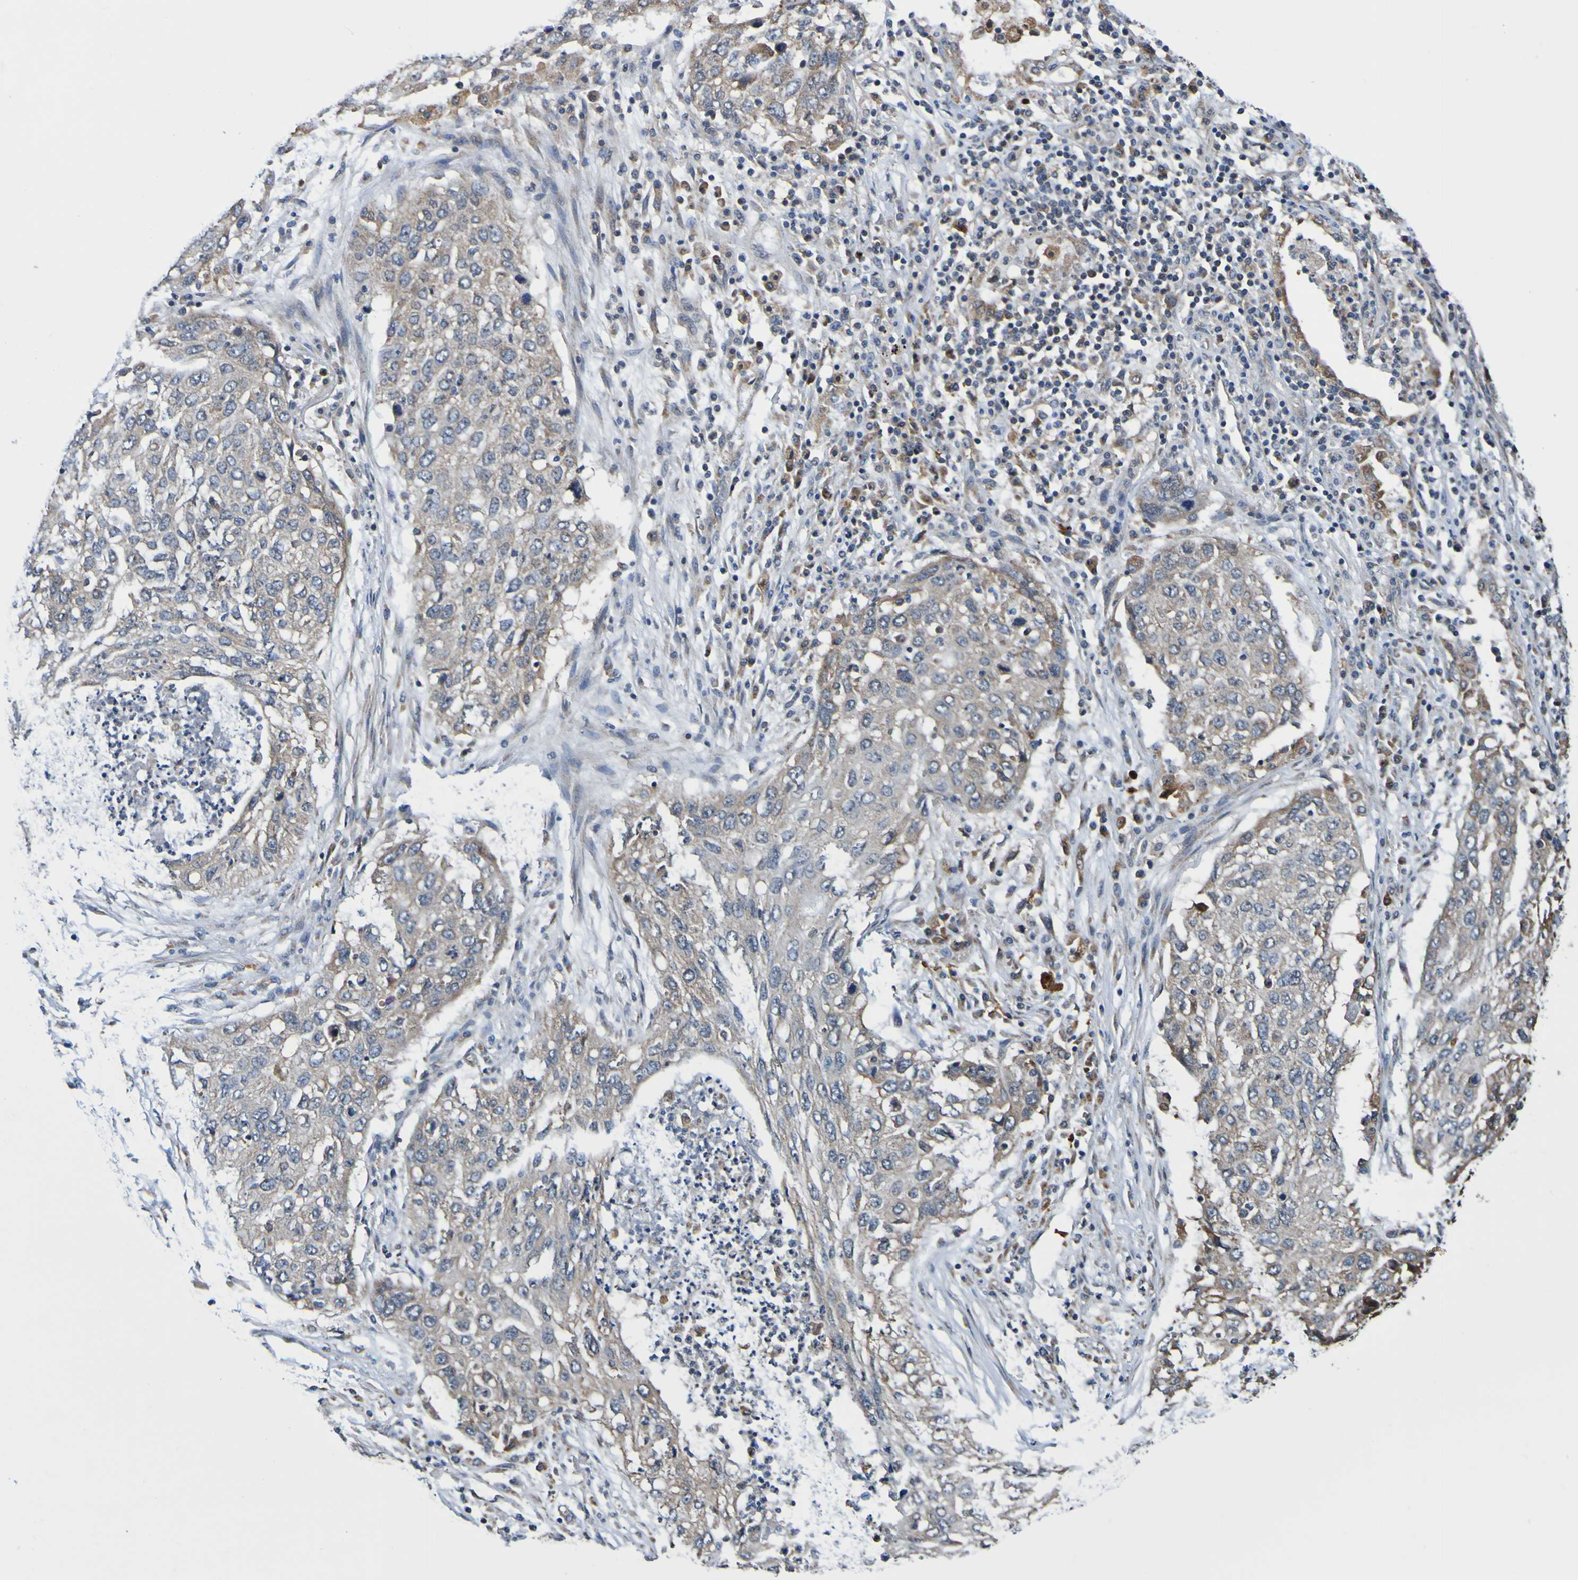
{"staining": {"intensity": "weak", "quantity": "25%-75%", "location": "cytoplasmic/membranous"}, "tissue": "lung cancer", "cell_type": "Tumor cells", "image_type": "cancer", "snomed": [{"axis": "morphology", "description": "Squamous cell carcinoma, NOS"}, {"axis": "topography", "description": "Lung"}], "caption": "Immunohistochemistry (IHC) image of human lung cancer (squamous cell carcinoma) stained for a protein (brown), which demonstrates low levels of weak cytoplasmic/membranous staining in approximately 25%-75% of tumor cells.", "gene": "AXIN1", "patient": {"sex": "female", "age": 63}}